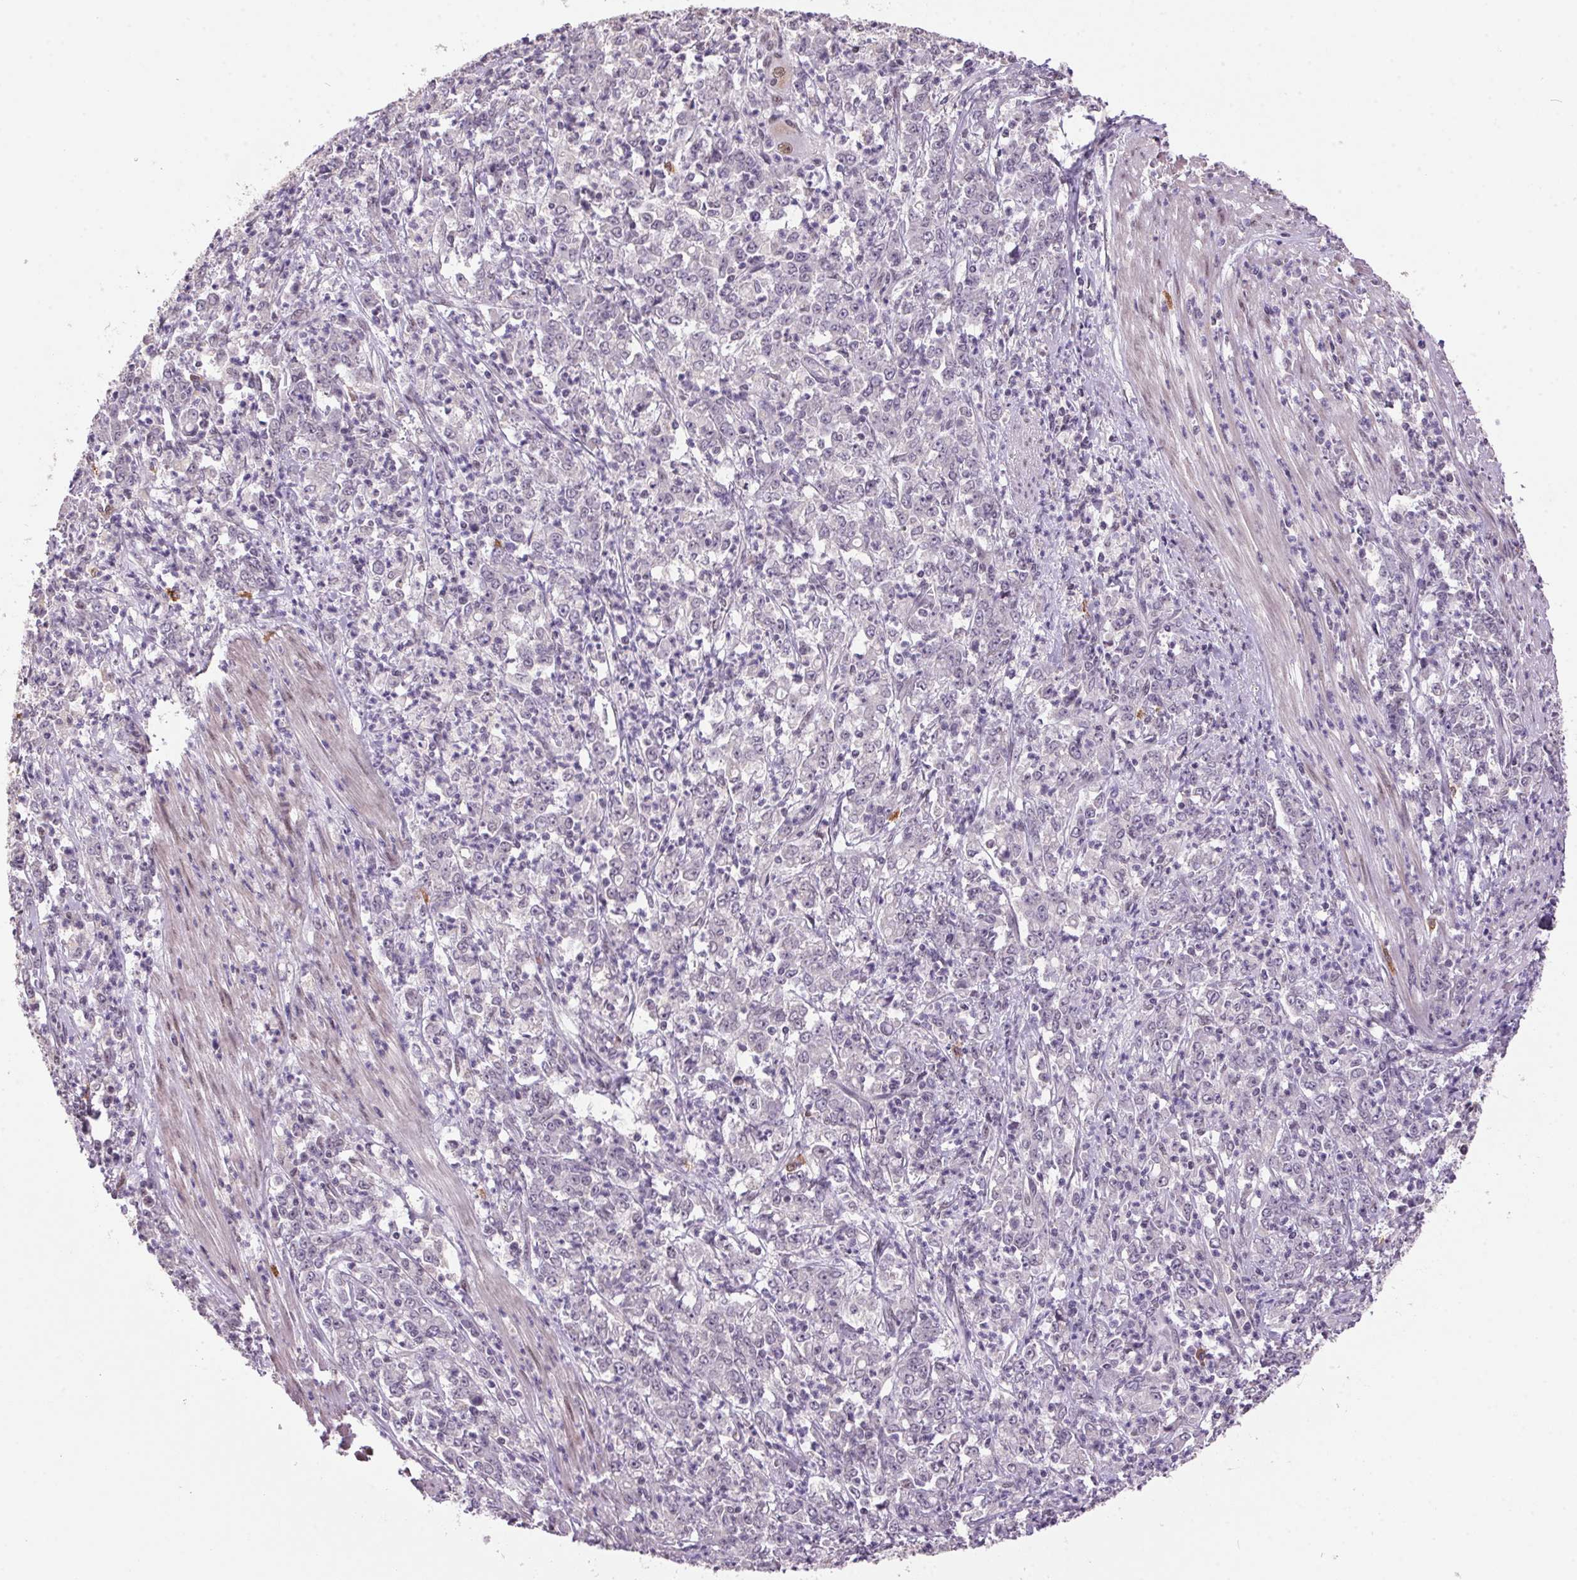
{"staining": {"intensity": "negative", "quantity": "none", "location": "none"}, "tissue": "stomach cancer", "cell_type": "Tumor cells", "image_type": "cancer", "snomed": [{"axis": "morphology", "description": "Adenocarcinoma, NOS"}, {"axis": "topography", "description": "Stomach, lower"}], "caption": "This photomicrograph is of stomach cancer stained with immunohistochemistry (IHC) to label a protein in brown with the nuclei are counter-stained blue. There is no positivity in tumor cells. (Stains: DAB (3,3'-diaminobenzidine) immunohistochemistry (IHC) with hematoxylin counter stain, Microscopy: brightfield microscopy at high magnification).", "gene": "ZBTB4", "patient": {"sex": "female", "age": 71}}